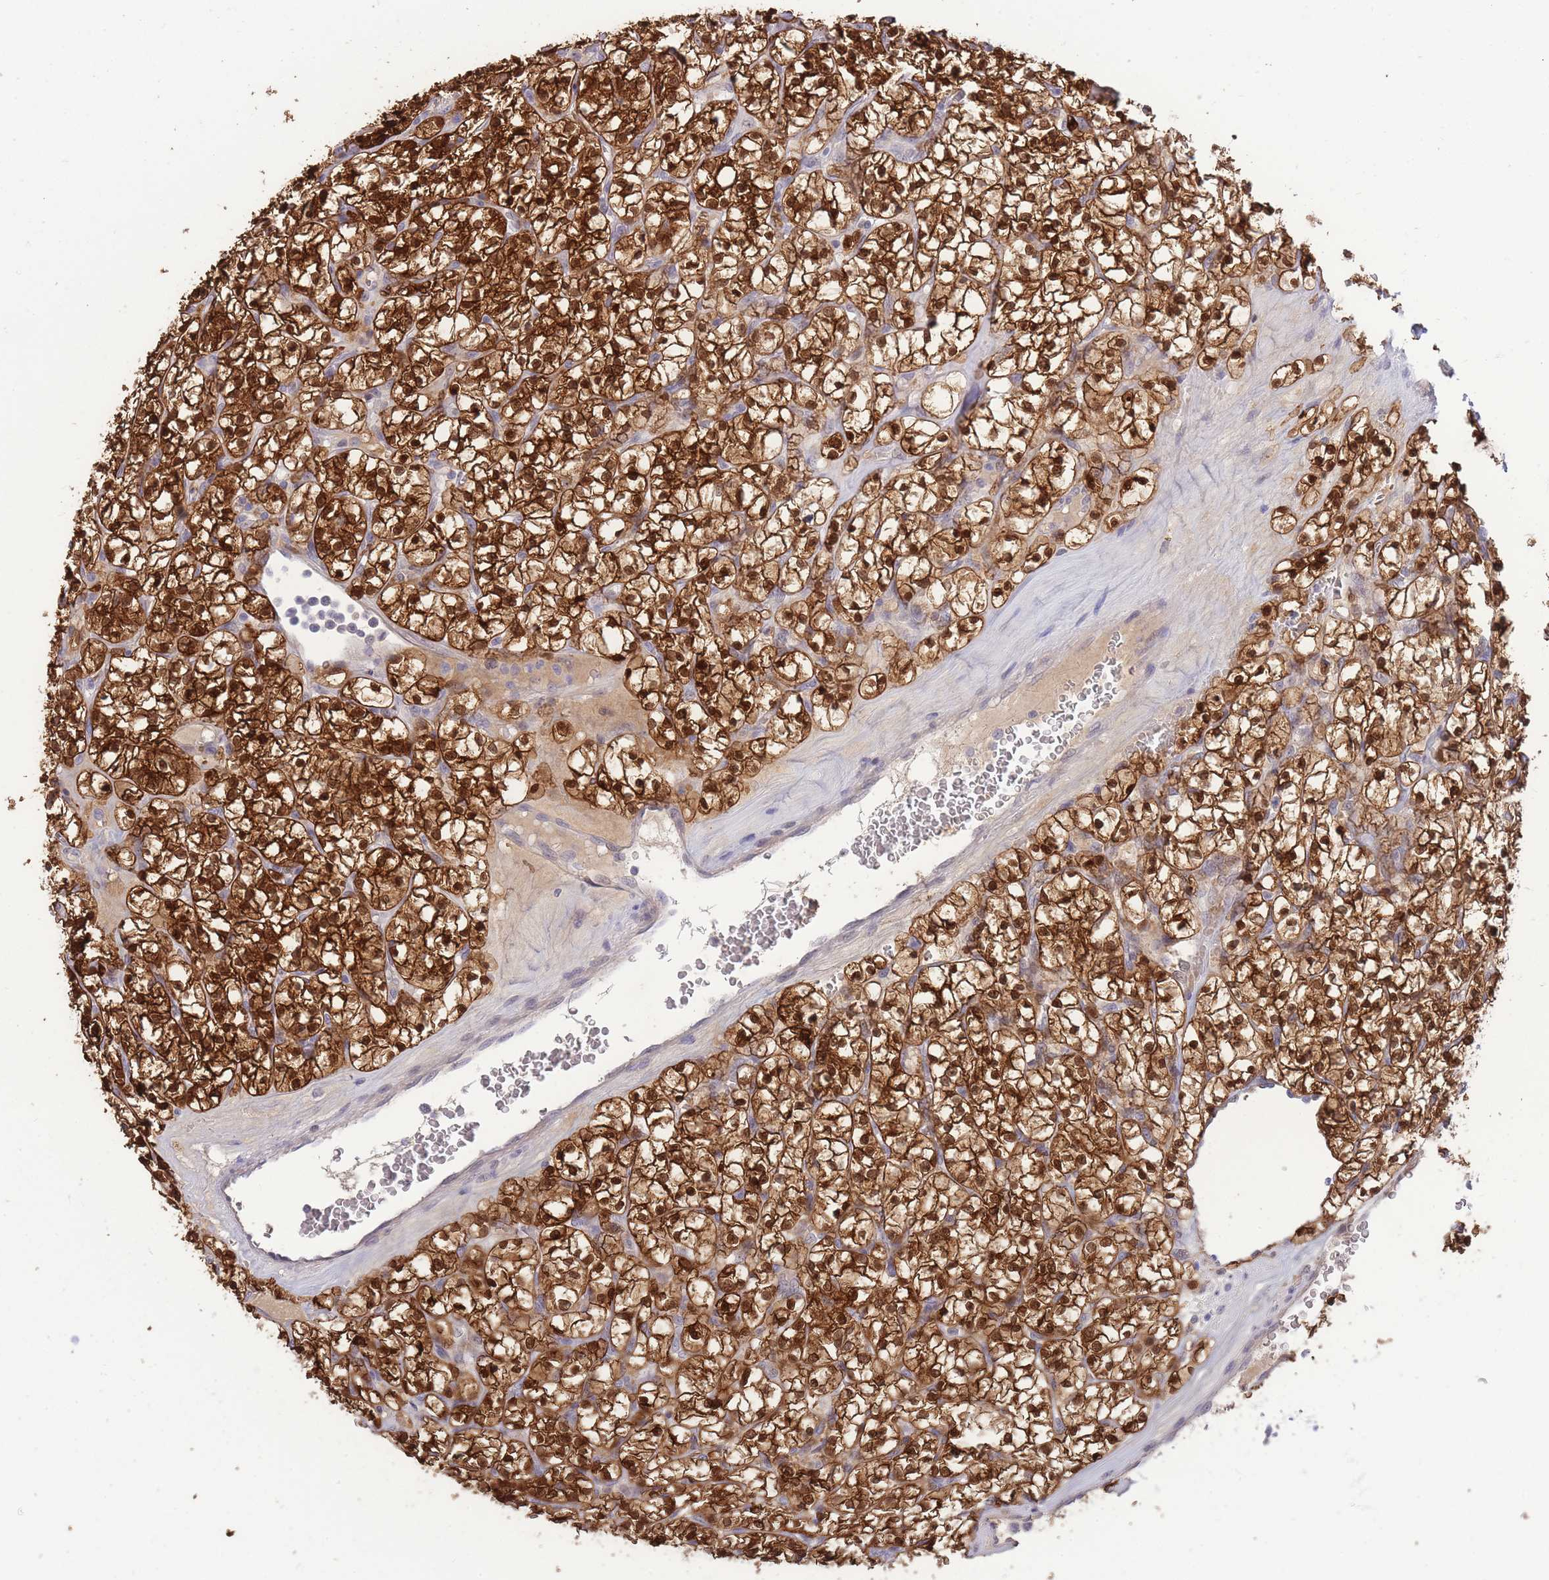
{"staining": {"intensity": "strong", "quantity": ">75%", "location": "cytoplasmic/membranous,nuclear"}, "tissue": "renal cancer", "cell_type": "Tumor cells", "image_type": "cancer", "snomed": [{"axis": "morphology", "description": "Adenocarcinoma, NOS"}, {"axis": "topography", "description": "Kidney"}], "caption": "A brown stain shows strong cytoplasmic/membranous and nuclear positivity of a protein in human renal cancer tumor cells.", "gene": "FBXO46", "patient": {"sex": "female", "age": 64}}